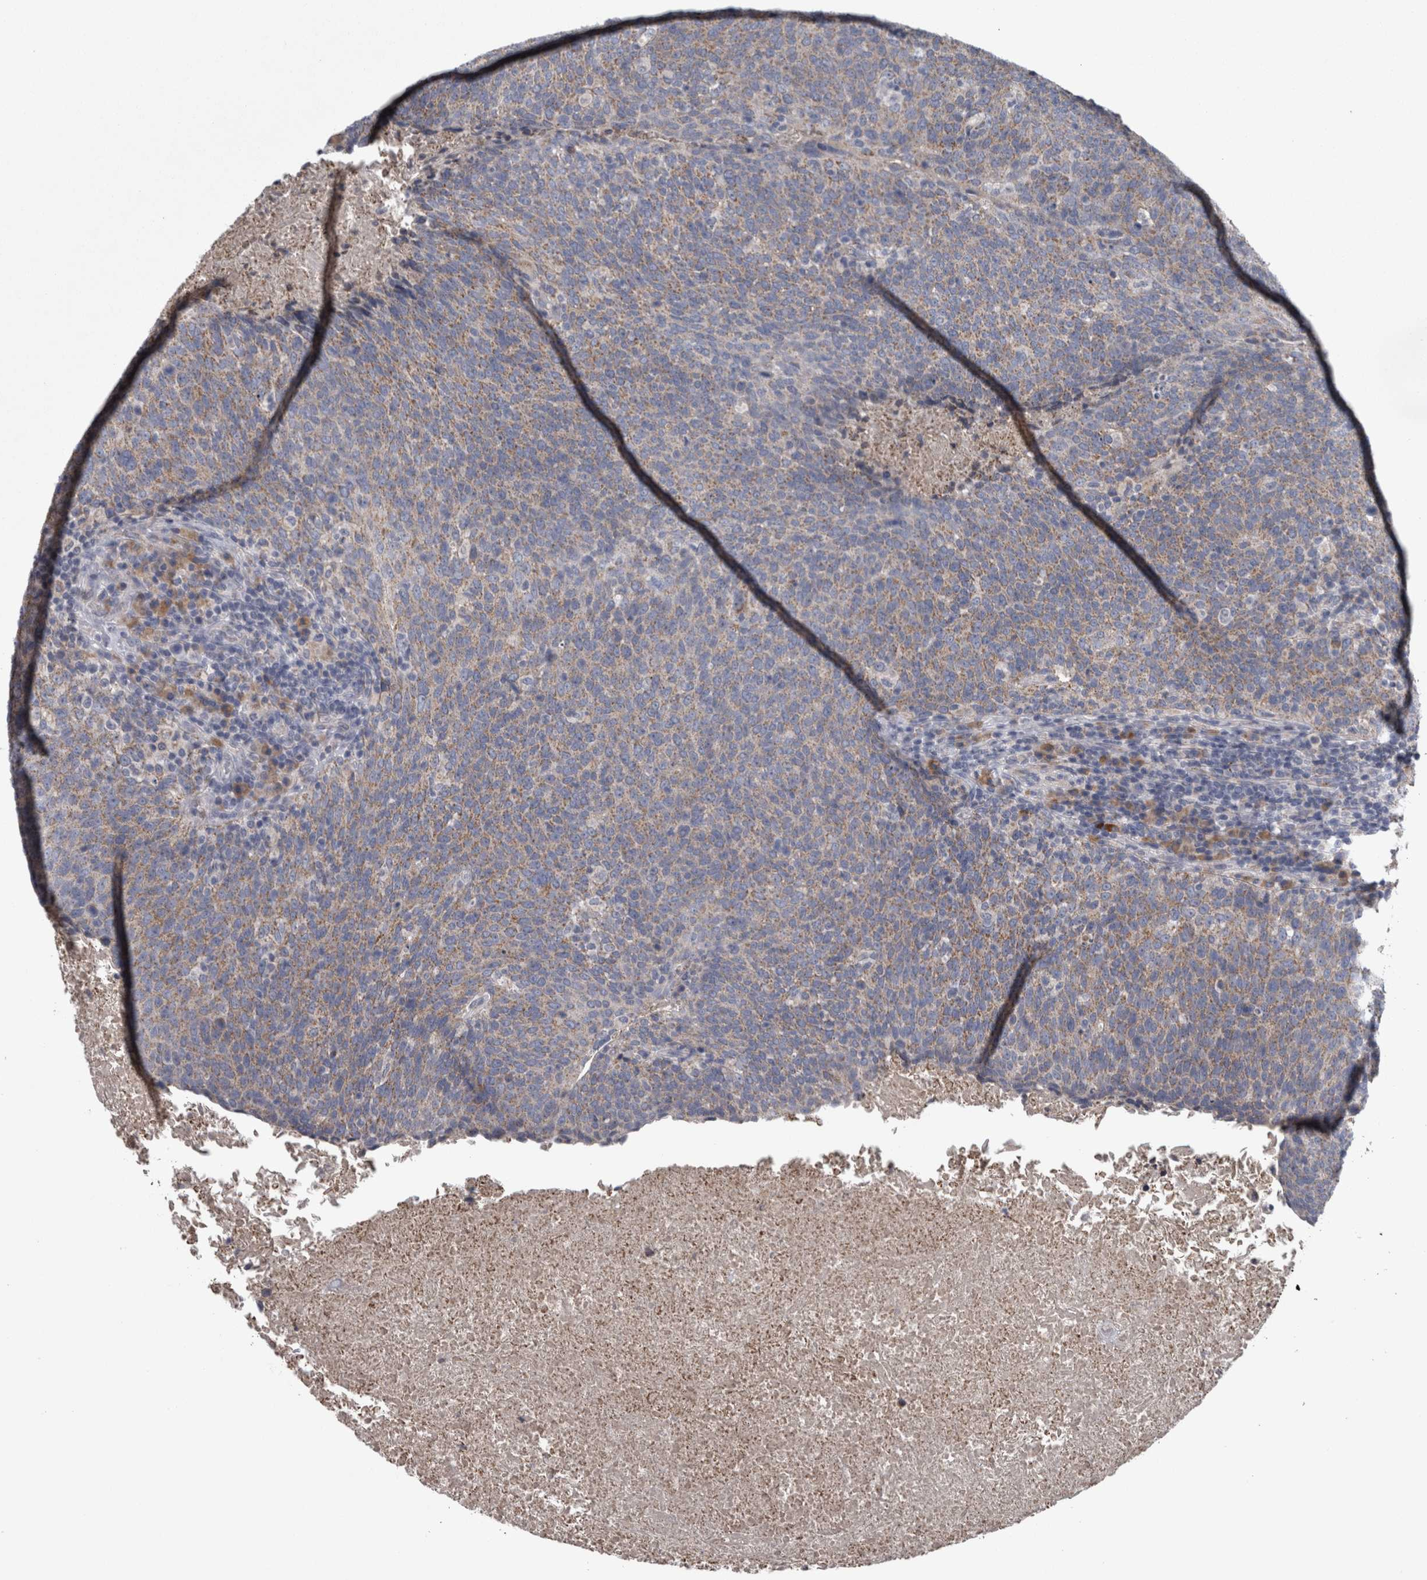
{"staining": {"intensity": "weak", "quantity": ">75%", "location": "cytoplasmic/membranous"}, "tissue": "head and neck cancer", "cell_type": "Tumor cells", "image_type": "cancer", "snomed": [{"axis": "morphology", "description": "Squamous cell carcinoma, NOS"}, {"axis": "morphology", "description": "Squamous cell carcinoma, metastatic, NOS"}, {"axis": "topography", "description": "Lymph node"}, {"axis": "topography", "description": "Head-Neck"}], "caption": "An IHC micrograph of neoplastic tissue is shown. Protein staining in brown highlights weak cytoplasmic/membranous positivity in metastatic squamous cell carcinoma (head and neck) within tumor cells.", "gene": "DBT", "patient": {"sex": "male", "age": 62}}